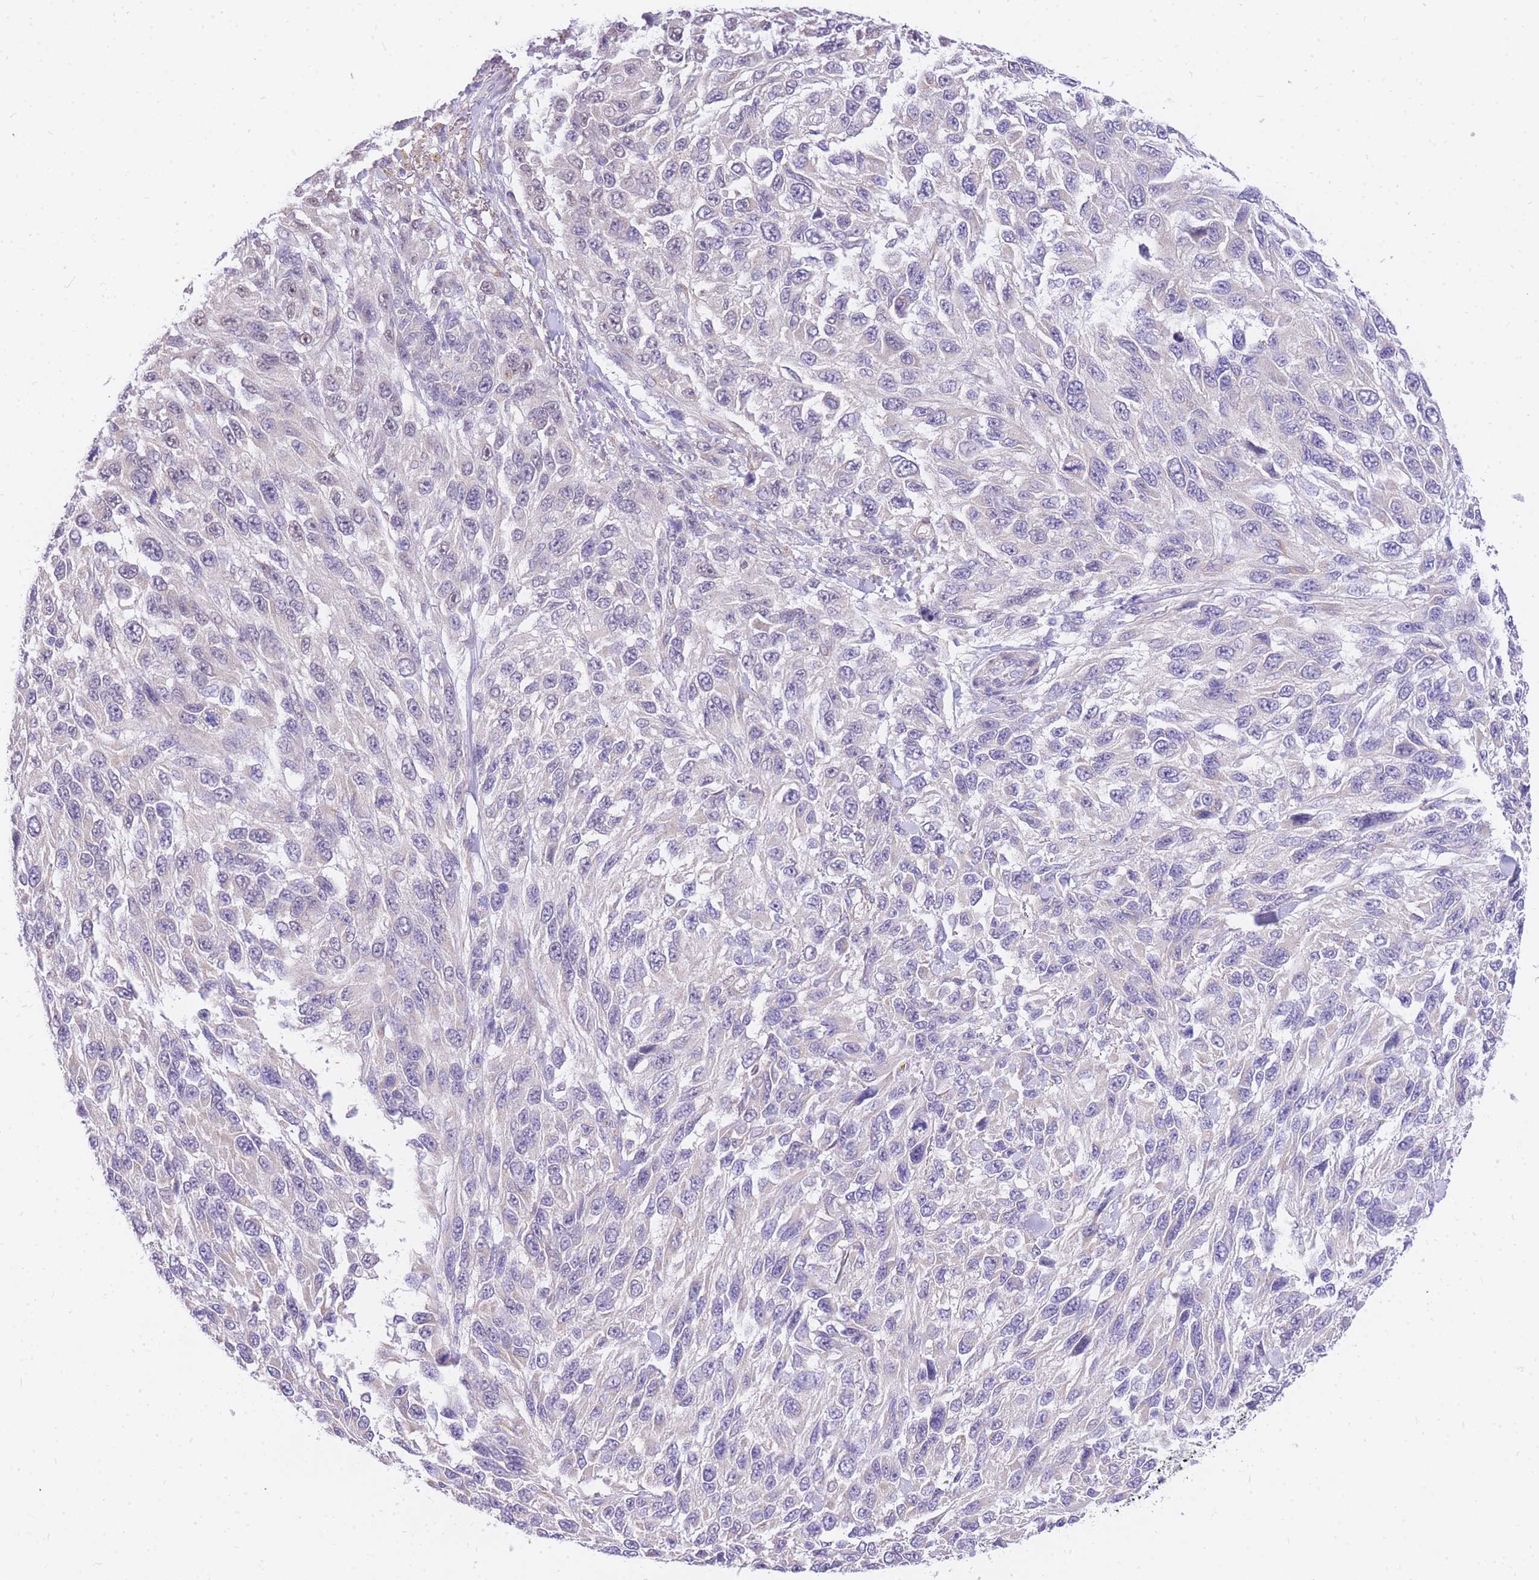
{"staining": {"intensity": "negative", "quantity": "none", "location": "none"}, "tissue": "melanoma", "cell_type": "Tumor cells", "image_type": "cancer", "snomed": [{"axis": "morphology", "description": "Malignant melanoma, NOS"}, {"axis": "topography", "description": "Skin"}], "caption": "DAB immunohistochemical staining of malignant melanoma demonstrates no significant staining in tumor cells.", "gene": "S100PBP", "patient": {"sex": "female", "age": 96}}